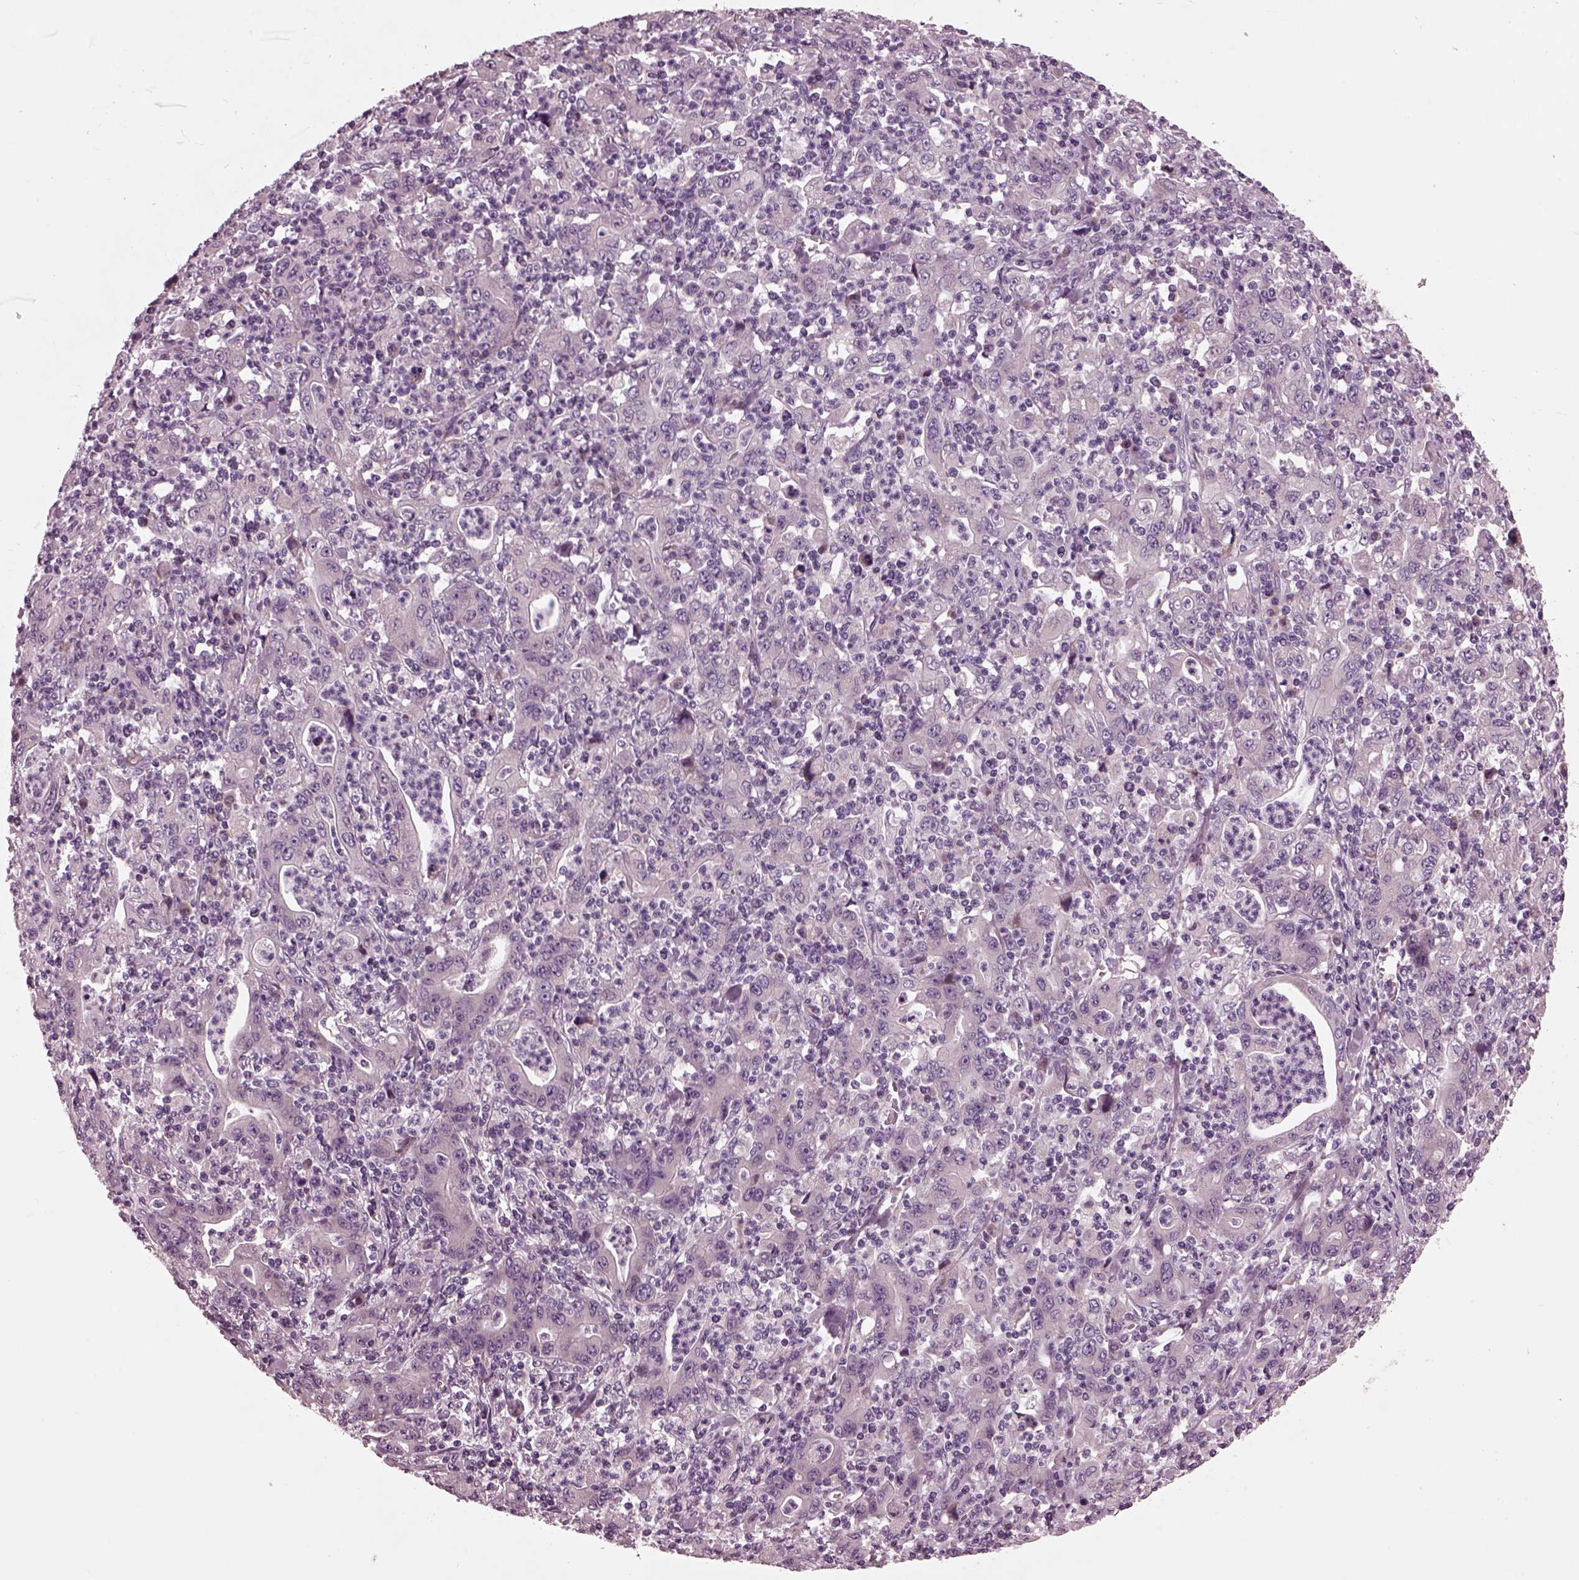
{"staining": {"intensity": "negative", "quantity": "none", "location": "none"}, "tissue": "stomach cancer", "cell_type": "Tumor cells", "image_type": "cancer", "snomed": [{"axis": "morphology", "description": "Adenocarcinoma, NOS"}, {"axis": "topography", "description": "Stomach, upper"}], "caption": "This image is of stomach cancer (adenocarcinoma) stained with IHC to label a protein in brown with the nuclei are counter-stained blue. There is no expression in tumor cells.", "gene": "AP4M1", "patient": {"sex": "male", "age": 69}}